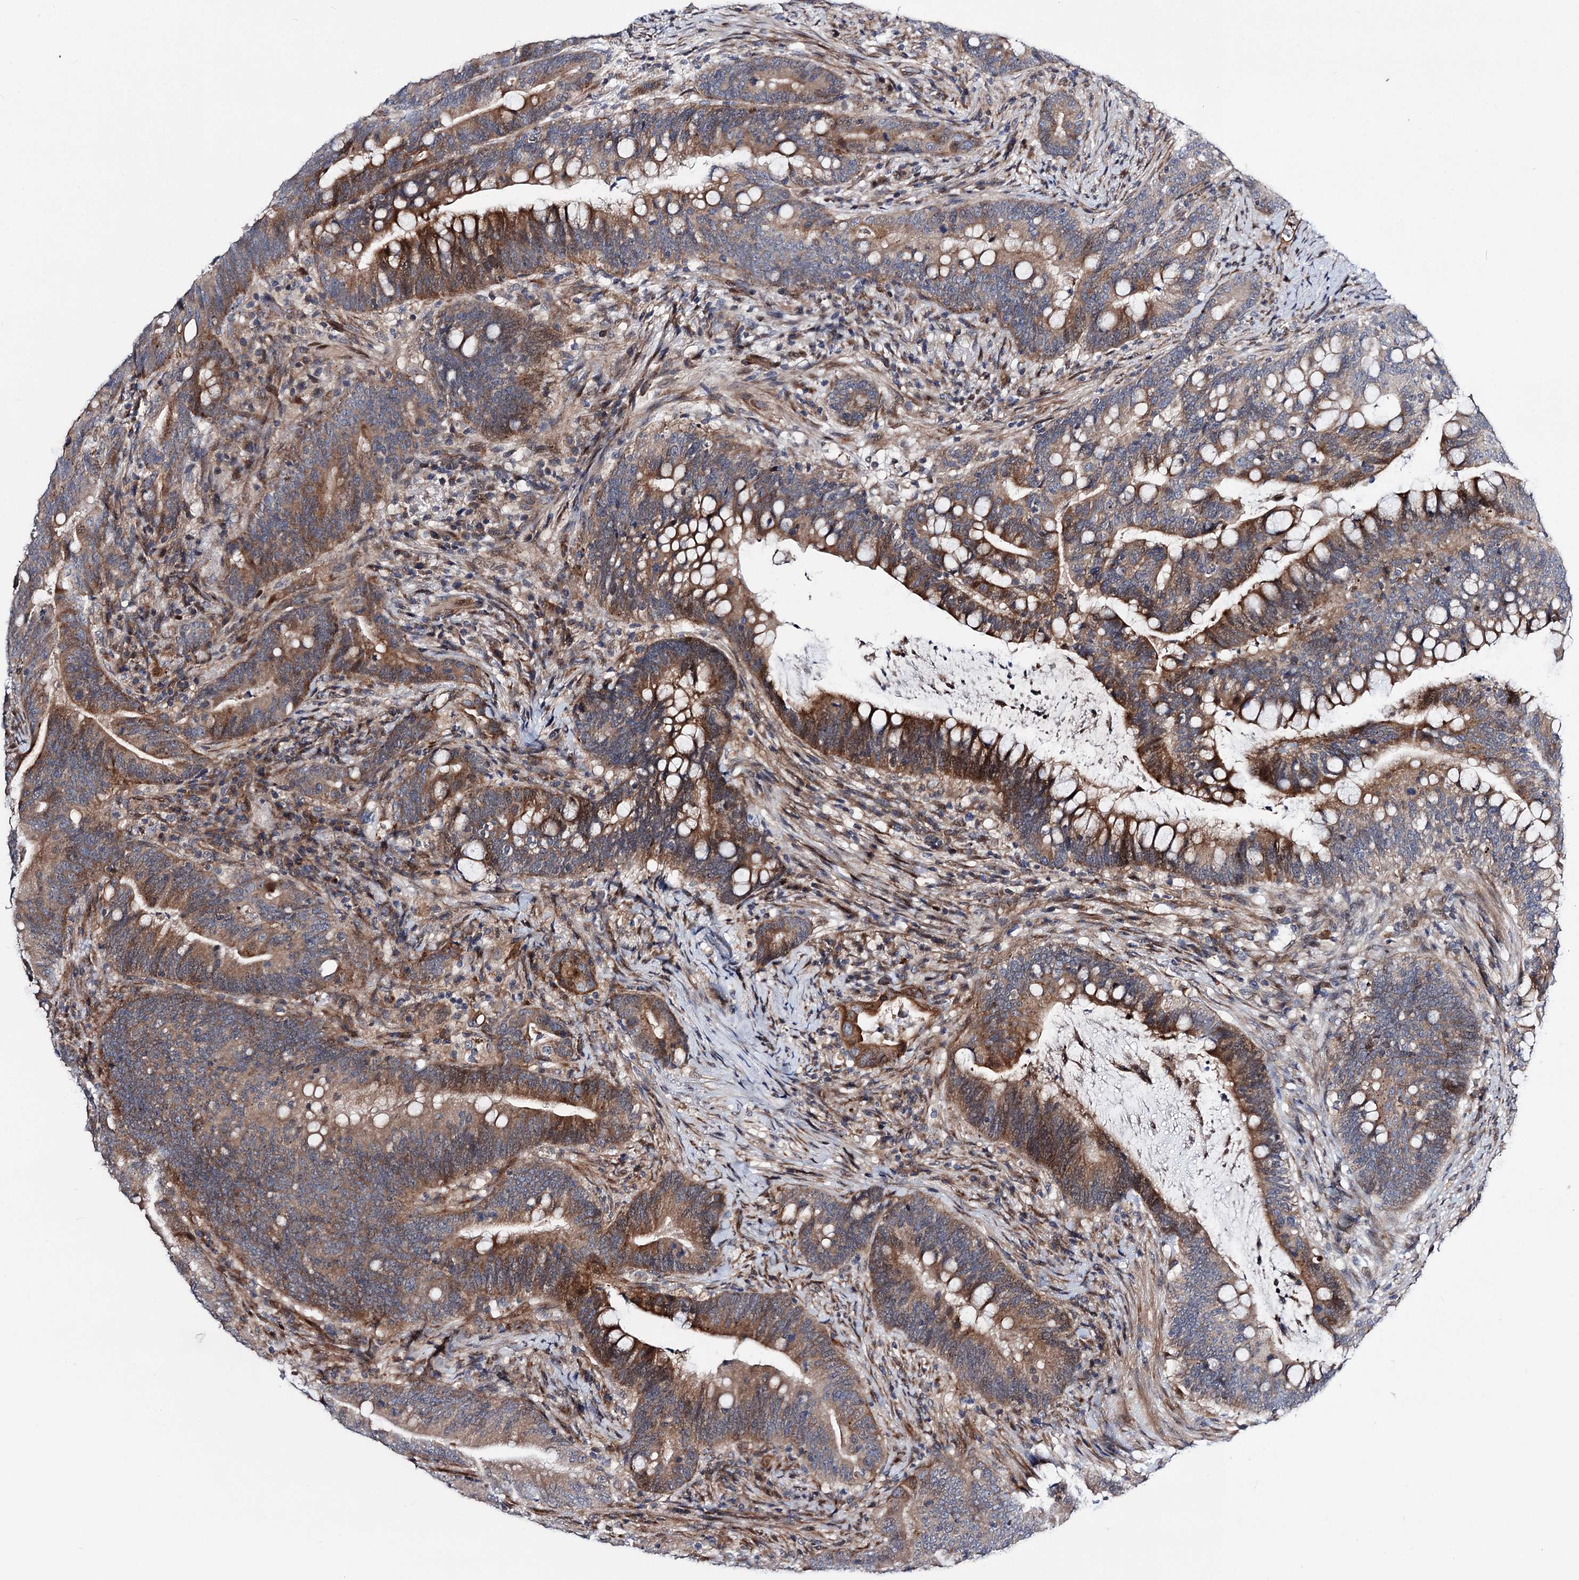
{"staining": {"intensity": "moderate", "quantity": ">75%", "location": "cytoplasmic/membranous"}, "tissue": "colorectal cancer", "cell_type": "Tumor cells", "image_type": "cancer", "snomed": [{"axis": "morphology", "description": "Adenocarcinoma, NOS"}, {"axis": "topography", "description": "Colon"}], "caption": "Colorectal cancer stained for a protein exhibits moderate cytoplasmic/membranous positivity in tumor cells.", "gene": "UBR1", "patient": {"sex": "female", "age": 66}}